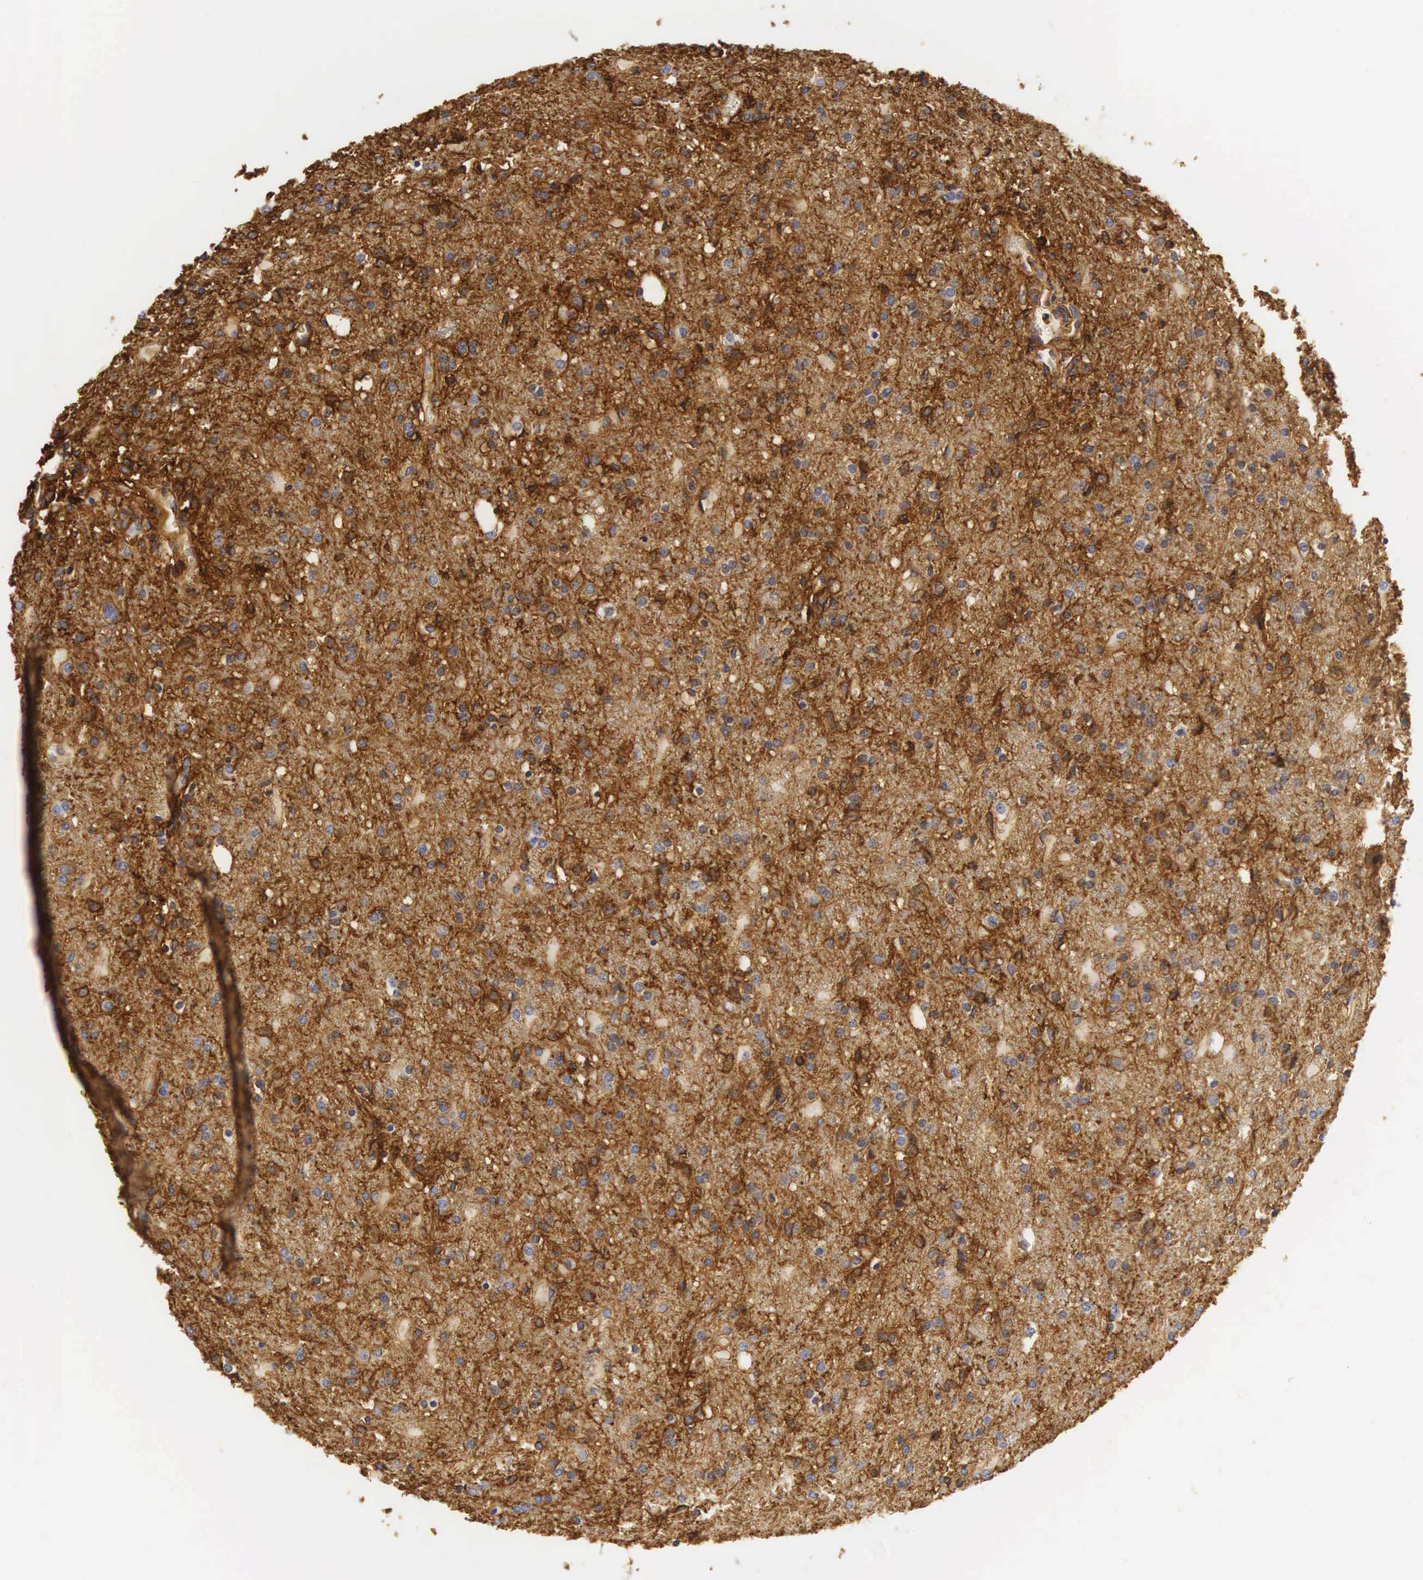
{"staining": {"intensity": "moderate", "quantity": ">75%", "location": "cytoplasmic/membranous"}, "tissue": "glioma", "cell_type": "Tumor cells", "image_type": "cancer", "snomed": [{"axis": "morphology", "description": "Glioma, malignant, High grade"}, {"axis": "topography", "description": "Brain"}], "caption": "About >75% of tumor cells in human malignant glioma (high-grade) exhibit moderate cytoplasmic/membranous protein staining as visualized by brown immunohistochemical staining.", "gene": "CD99", "patient": {"sex": "male", "age": 68}}